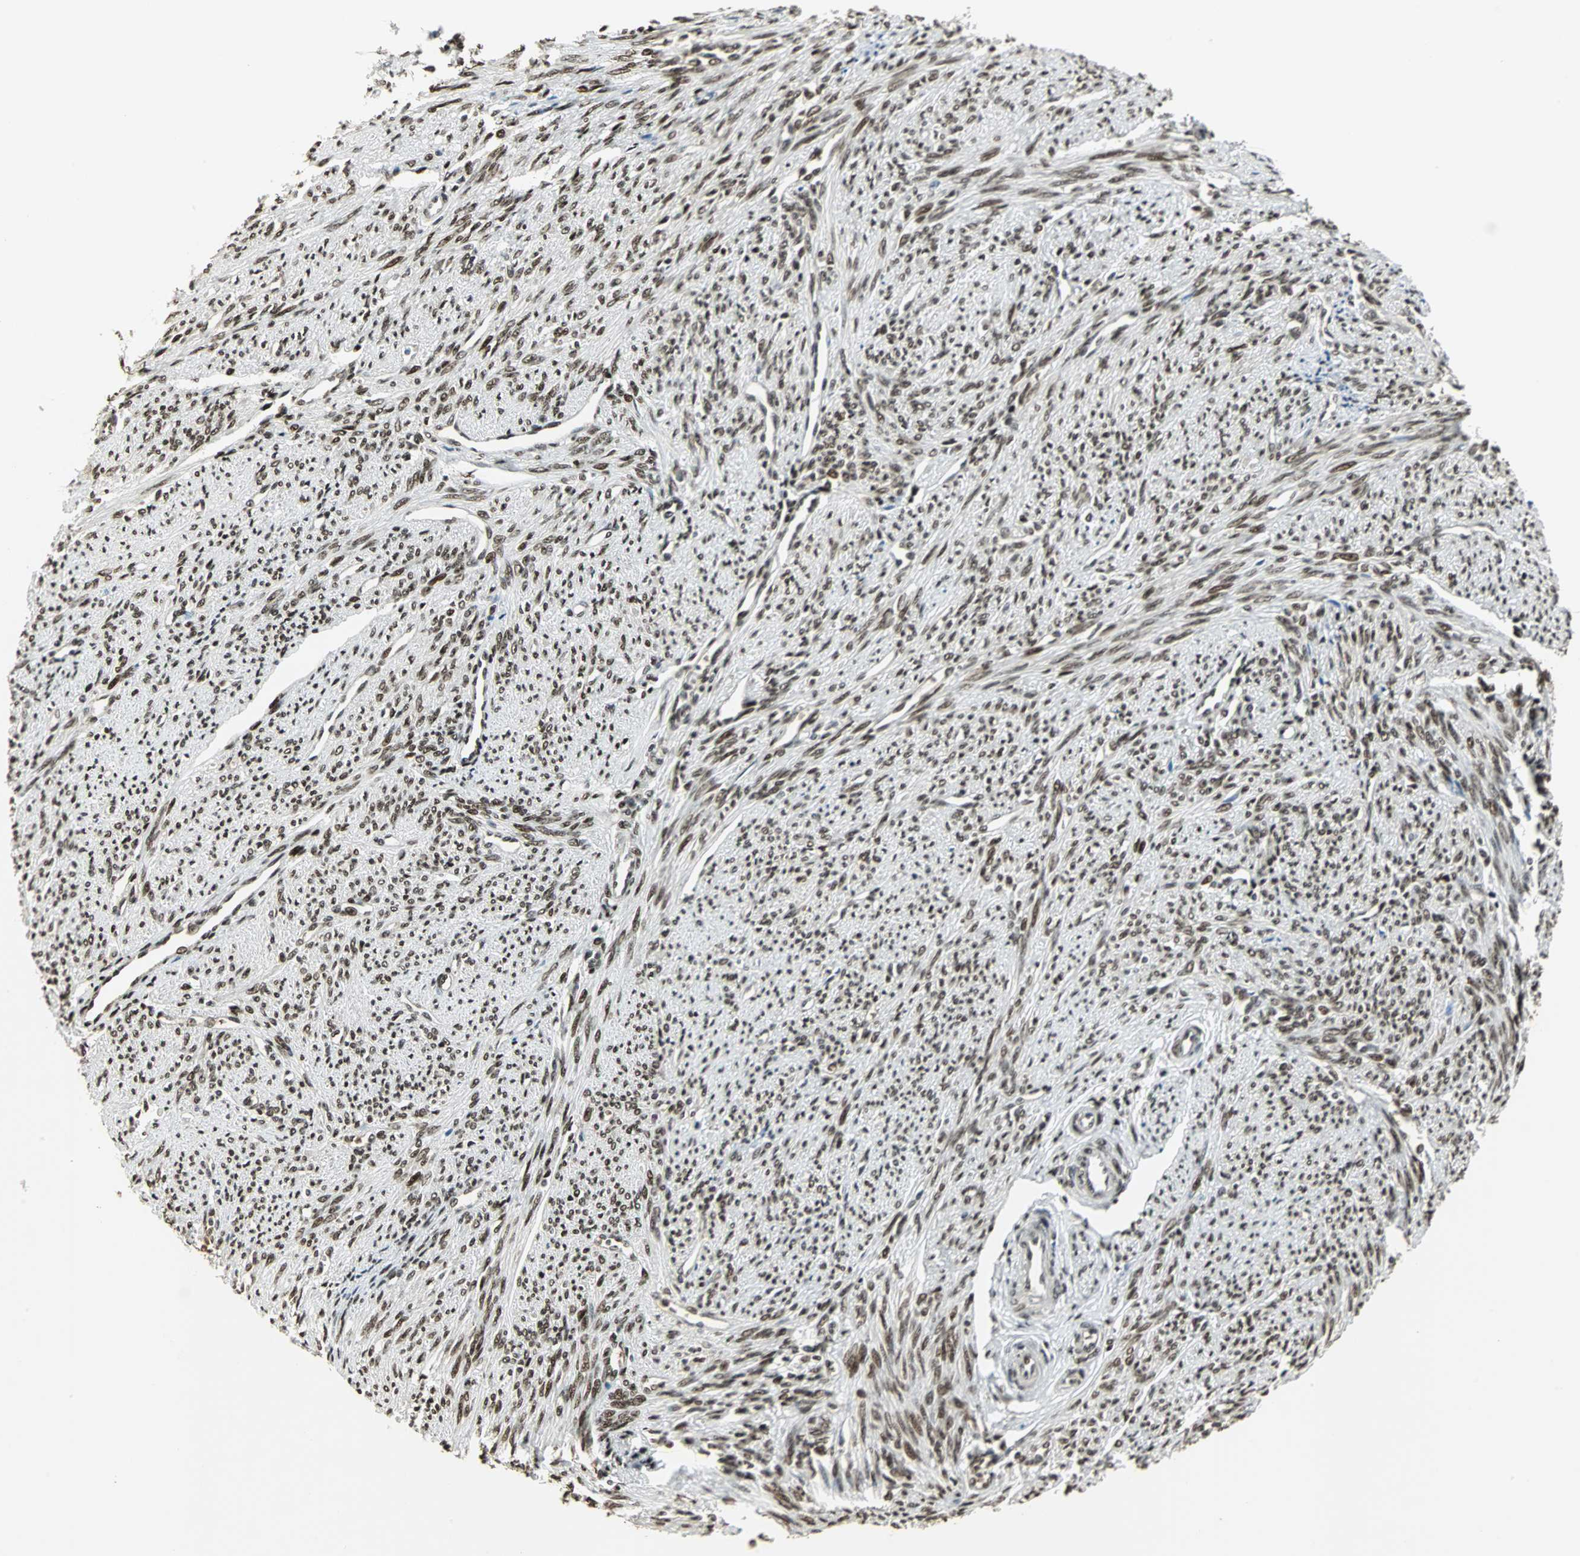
{"staining": {"intensity": "moderate", "quantity": ">75%", "location": "nuclear"}, "tissue": "smooth muscle", "cell_type": "Smooth muscle cells", "image_type": "normal", "snomed": [{"axis": "morphology", "description": "Normal tissue, NOS"}, {"axis": "topography", "description": "Smooth muscle"}], "caption": "Smooth muscle cells exhibit medium levels of moderate nuclear expression in approximately >75% of cells in benign human smooth muscle. The staining was performed using DAB, with brown indicating positive protein expression. Nuclei are stained blue with hematoxylin.", "gene": "TAF5", "patient": {"sex": "female", "age": 65}}